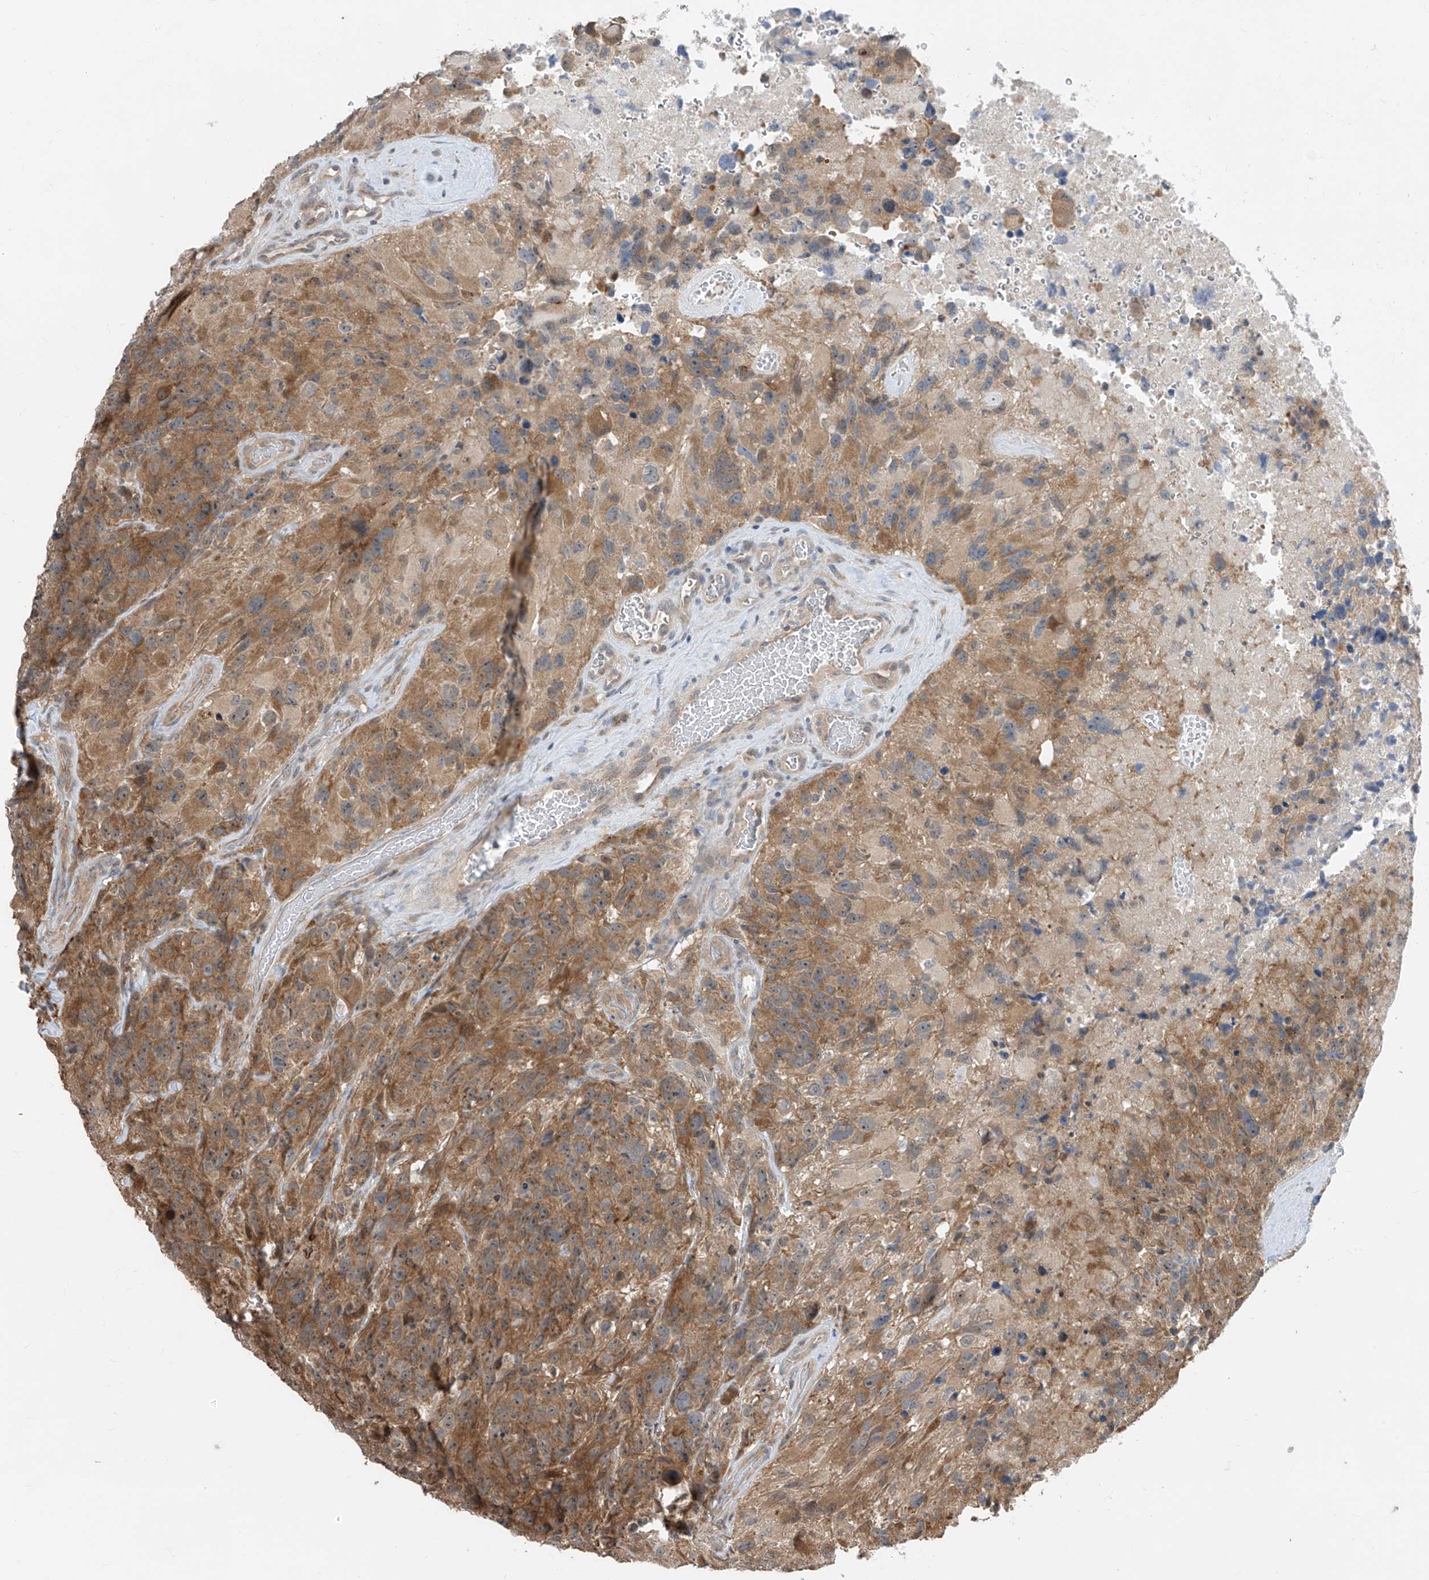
{"staining": {"intensity": "moderate", "quantity": ">75%", "location": "cytoplasmic/membranous"}, "tissue": "glioma", "cell_type": "Tumor cells", "image_type": "cancer", "snomed": [{"axis": "morphology", "description": "Glioma, malignant, High grade"}, {"axis": "topography", "description": "Brain"}], "caption": "Tumor cells demonstrate moderate cytoplasmic/membranous staining in about >75% of cells in high-grade glioma (malignant).", "gene": "TTC38", "patient": {"sex": "male", "age": 69}}